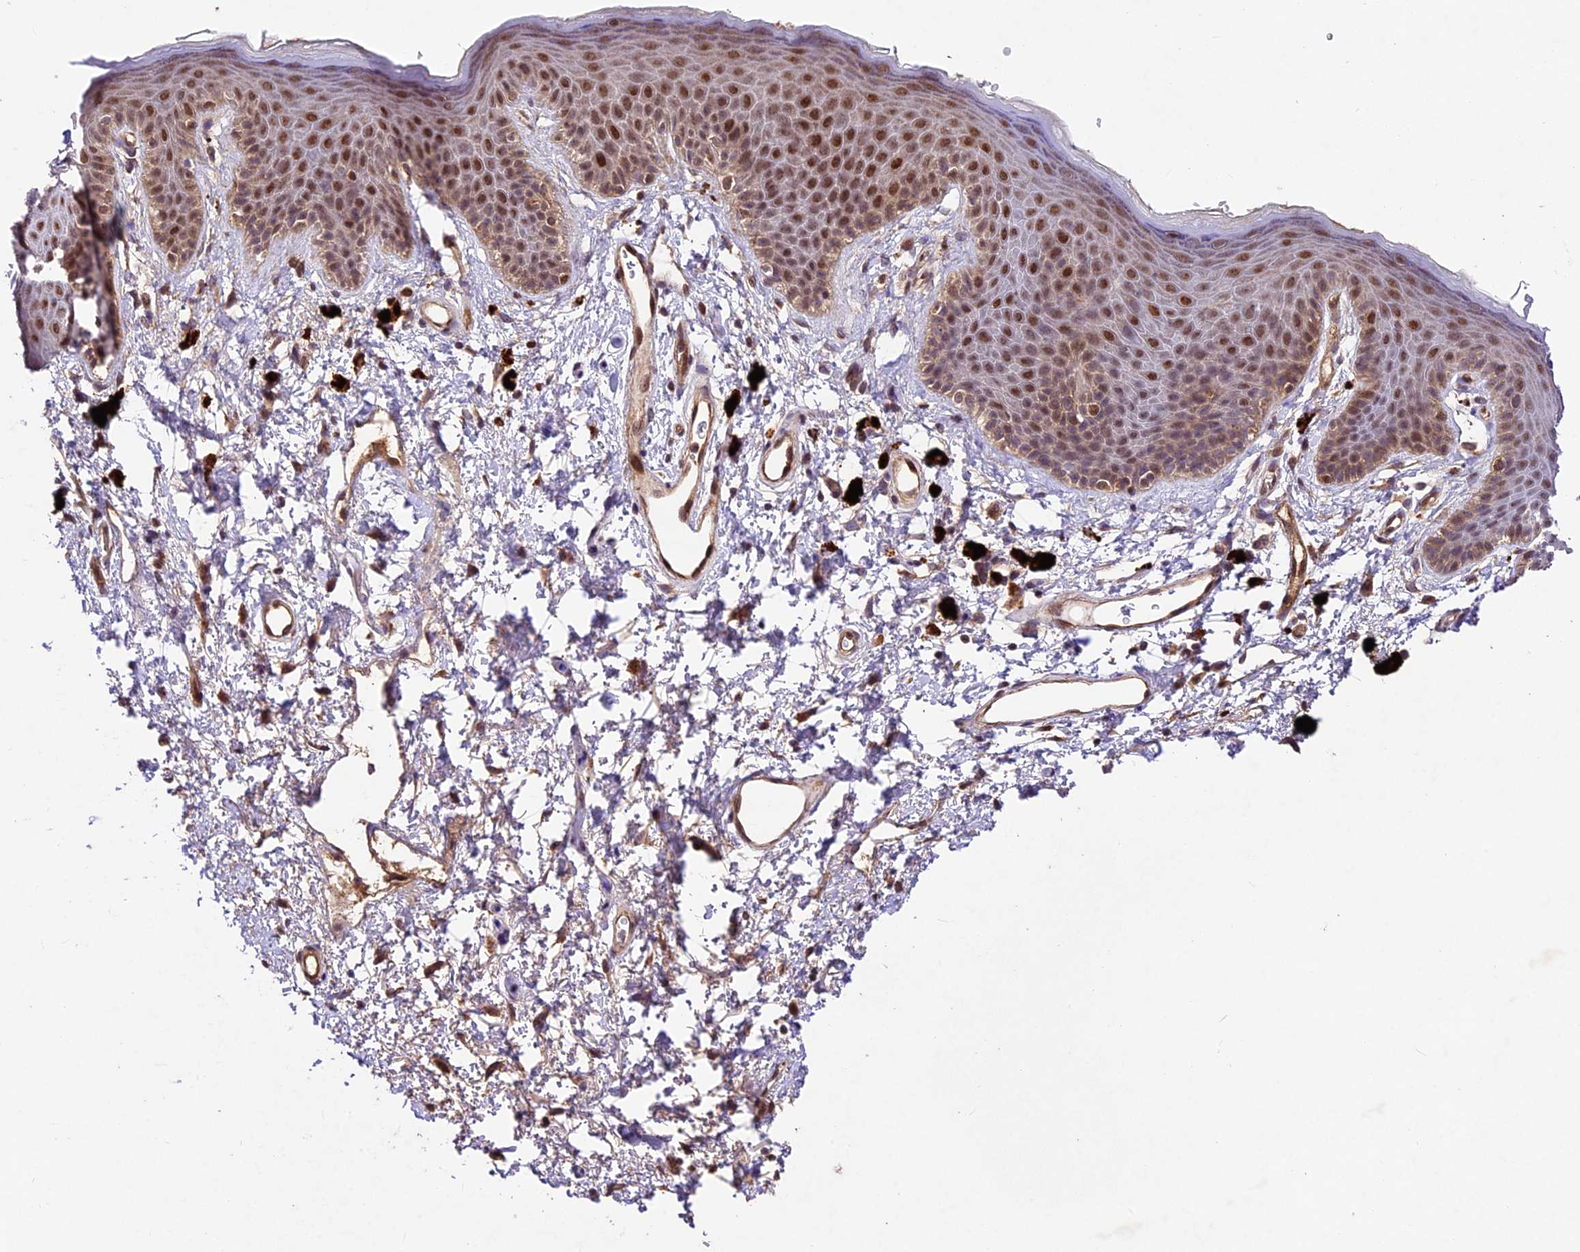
{"staining": {"intensity": "moderate", "quantity": ">75%", "location": "nuclear"}, "tissue": "skin", "cell_type": "Epidermal cells", "image_type": "normal", "snomed": [{"axis": "morphology", "description": "Normal tissue, NOS"}, {"axis": "topography", "description": "Anal"}], "caption": "DAB (3,3'-diaminobenzidine) immunohistochemical staining of benign skin shows moderate nuclear protein expression in about >75% of epidermal cells.", "gene": "CCSER1", "patient": {"sex": "female", "age": 46}}